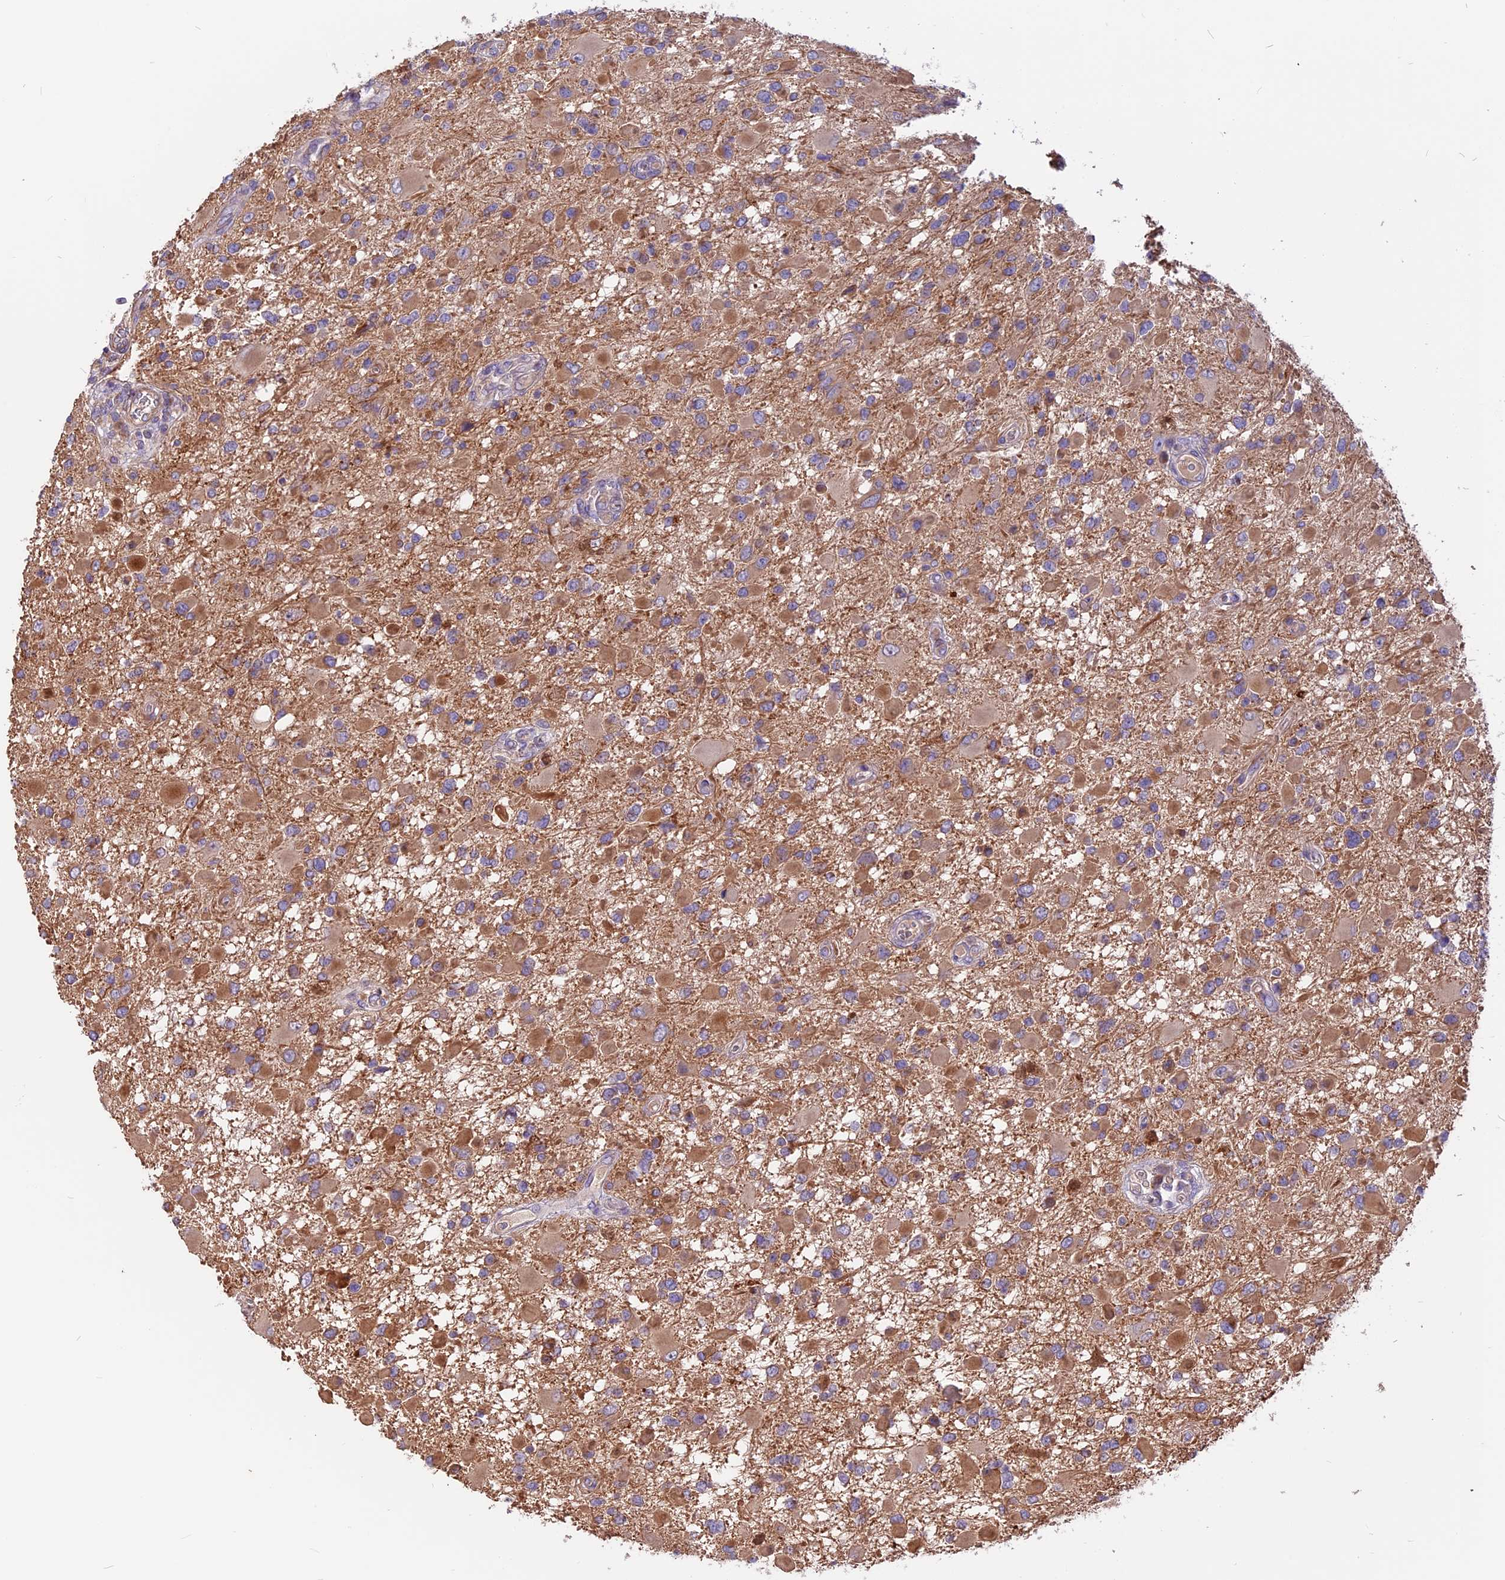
{"staining": {"intensity": "moderate", "quantity": "25%-75%", "location": "cytoplasmic/membranous"}, "tissue": "glioma", "cell_type": "Tumor cells", "image_type": "cancer", "snomed": [{"axis": "morphology", "description": "Glioma, malignant, High grade"}, {"axis": "topography", "description": "Brain"}], "caption": "High-magnification brightfield microscopy of glioma stained with DAB (brown) and counterstained with hematoxylin (blue). tumor cells exhibit moderate cytoplasmic/membranous expression is appreciated in about25%-75% of cells.", "gene": "ANO3", "patient": {"sex": "male", "age": 53}}